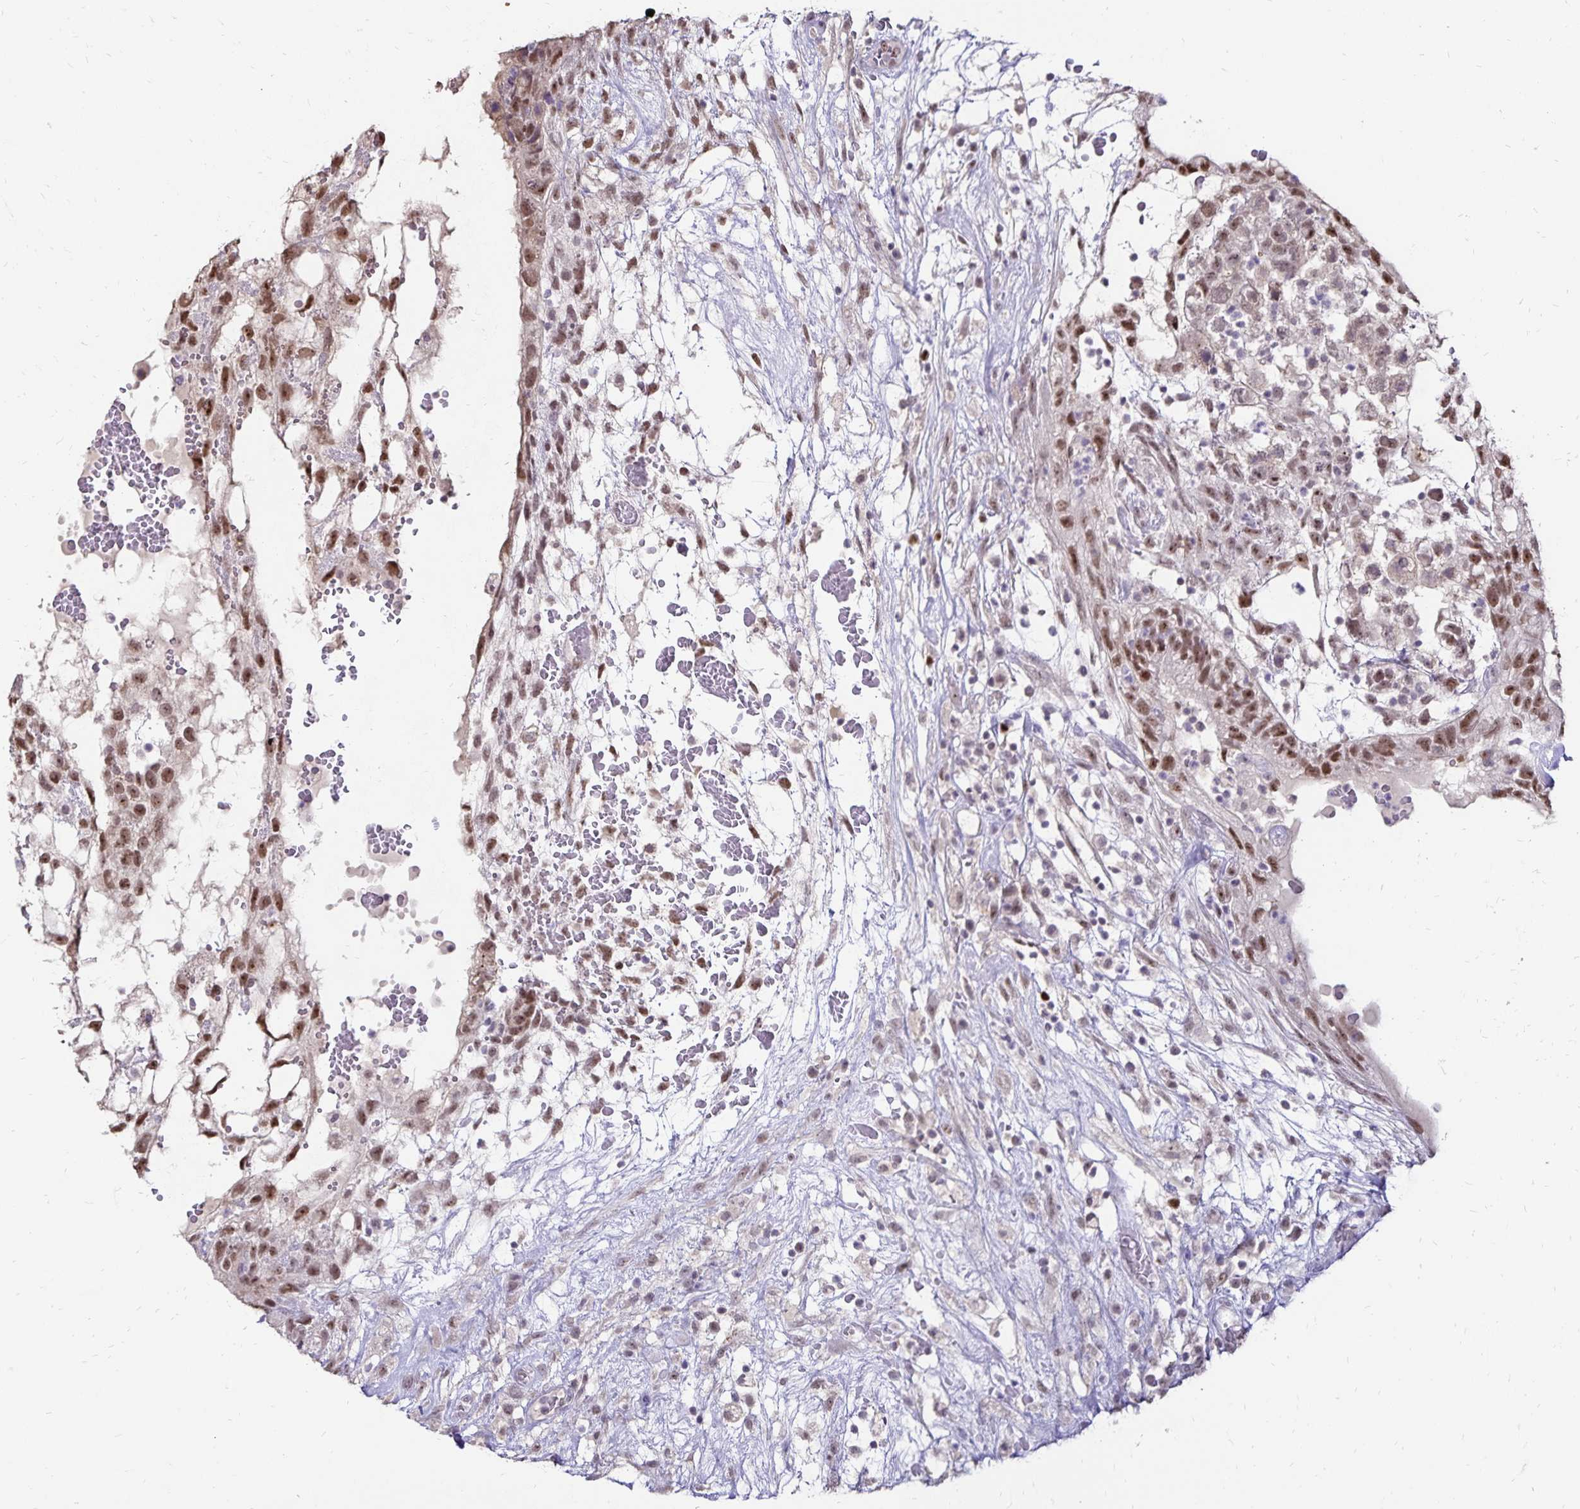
{"staining": {"intensity": "moderate", "quantity": ">75%", "location": "nuclear"}, "tissue": "testis cancer", "cell_type": "Tumor cells", "image_type": "cancer", "snomed": [{"axis": "morphology", "description": "Normal tissue, NOS"}, {"axis": "morphology", "description": "Carcinoma, Embryonal, NOS"}, {"axis": "topography", "description": "Testis"}], "caption": "This histopathology image shows IHC staining of human testis cancer, with medium moderate nuclear expression in approximately >75% of tumor cells.", "gene": "POLB", "patient": {"sex": "male", "age": 32}}